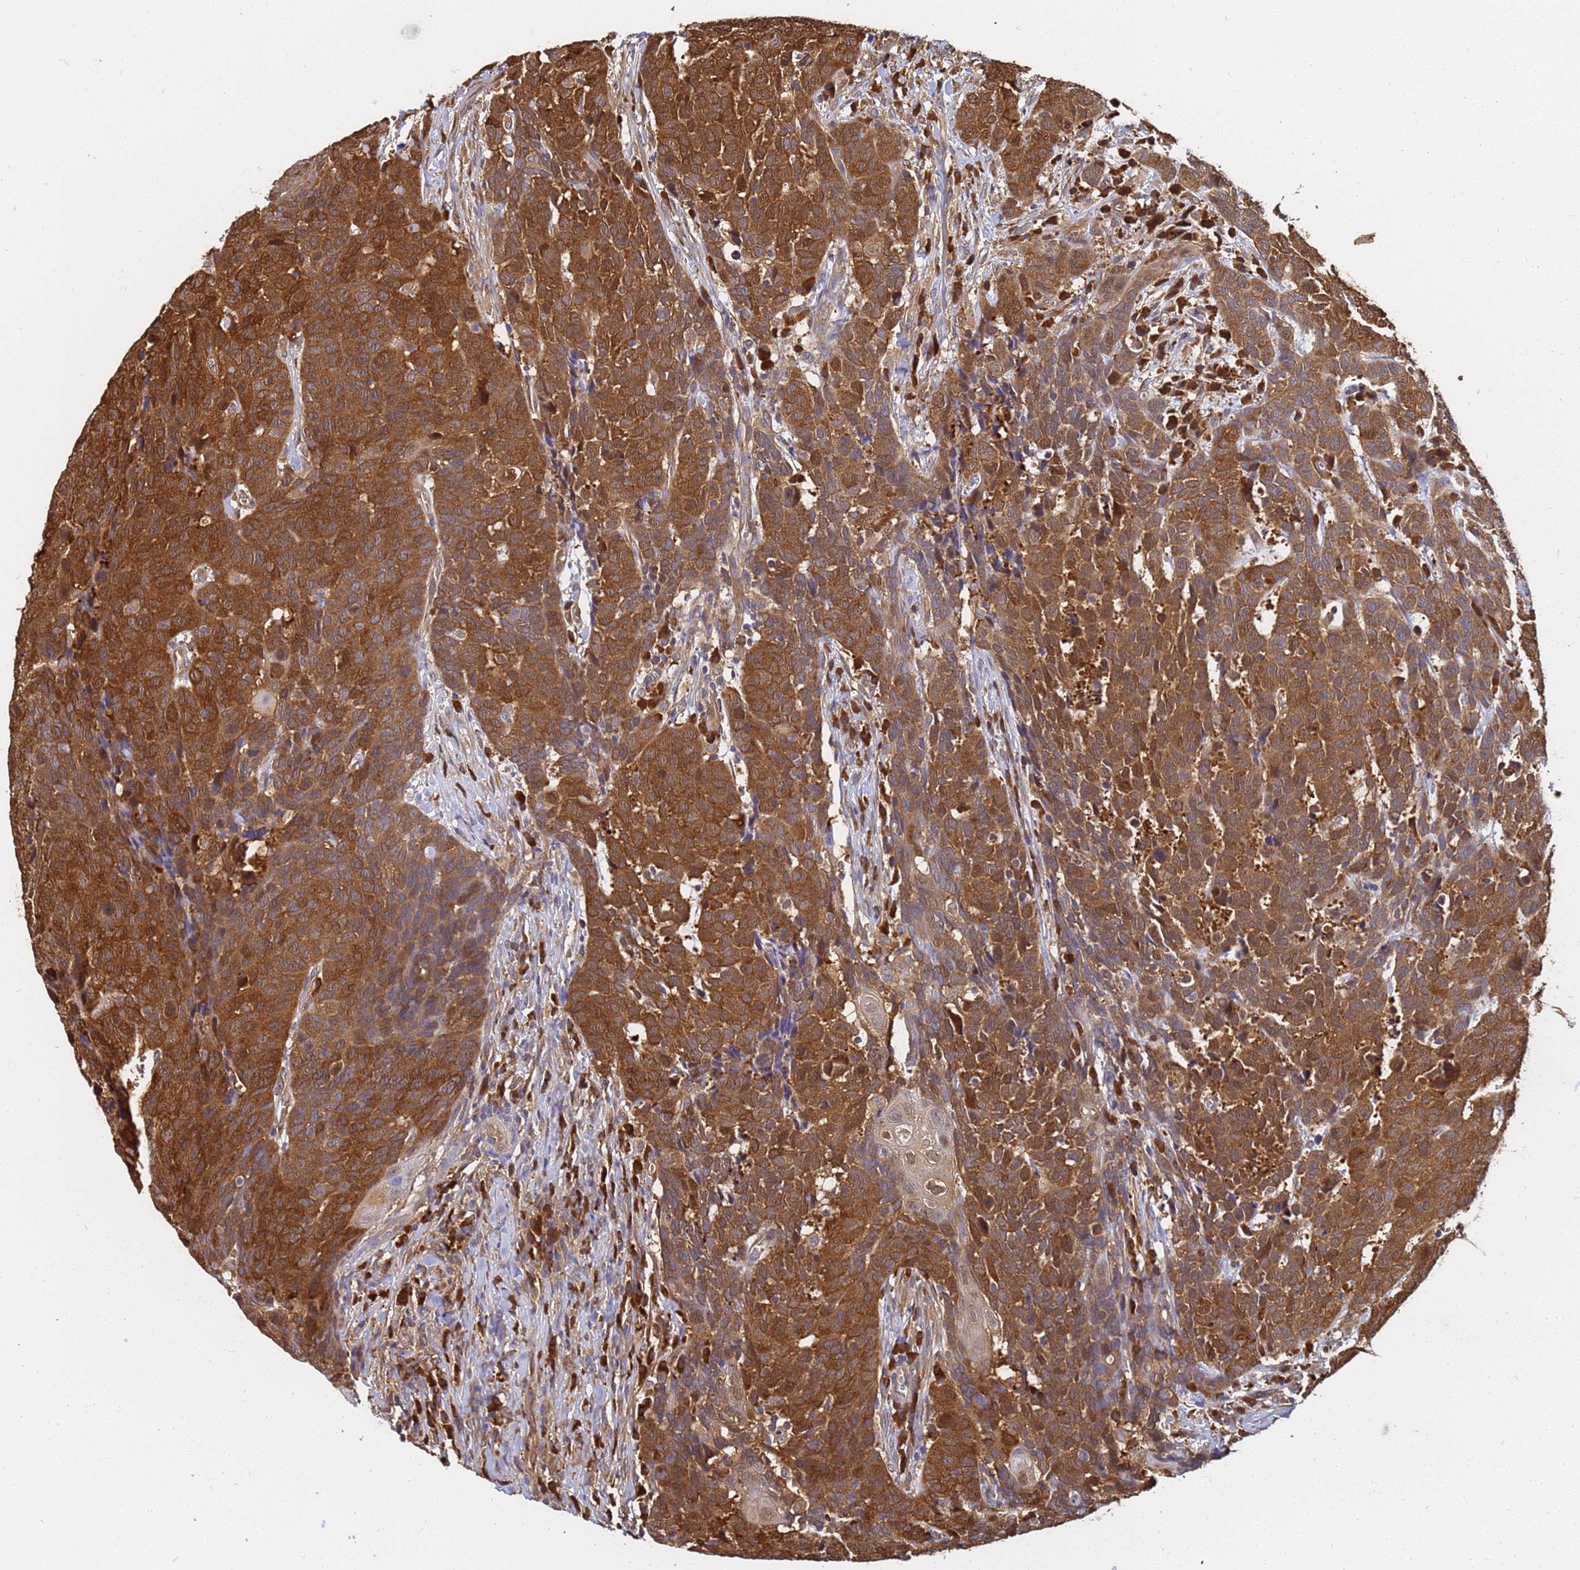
{"staining": {"intensity": "moderate", "quantity": ">75%", "location": "cytoplasmic/membranous"}, "tissue": "head and neck cancer", "cell_type": "Tumor cells", "image_type": "cancer", "snomed": [{"axis": "morphology", "description": "Squamous cell carcinoma, NOS"}, {"axis": "topography", "description": "Head-Neck"}], "caption": "Squamous cell carcinoma (head and neck) stained with a protein marker shows moderate staining in tumor cells.", "gene": "NME1-NME2", "patient": {"sex": "male", "age": 66}}